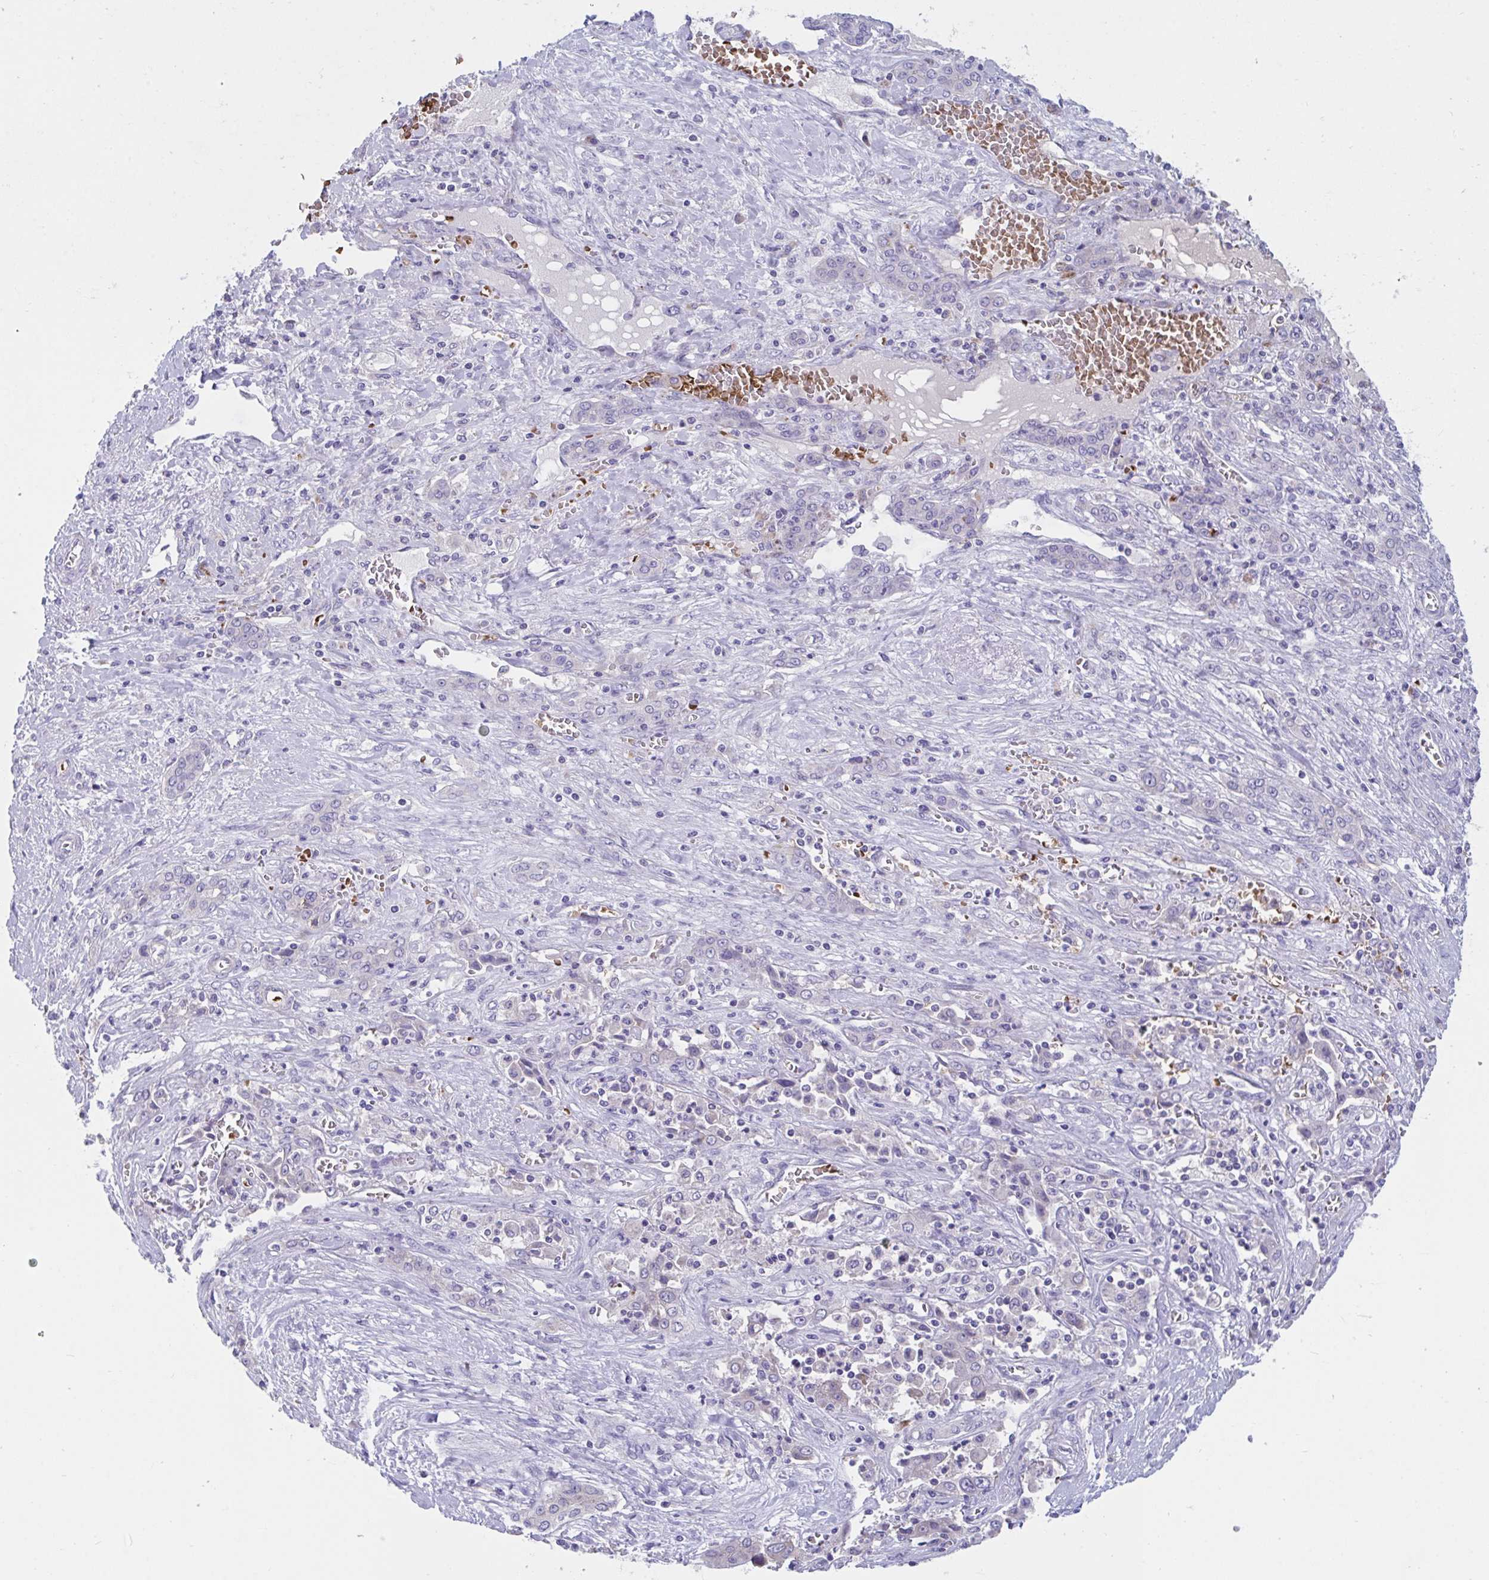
{"staining": {"intensity": "negative", "quantity": "none", "location": "none"}, "tissue": "liver cancer", "cell_type": "Tumor cells", "image_type": "cancer", "snomed": [{"axis": "morphology", "description": "Cholangiocarcinoma"}, {"axis": "topography", "description": "Liver"}], "caption": "This photomicrograph is of liver cancer stained with immunohistochemistry to label a protein in brown with the nuclei are counter-stained blue. There is no positivity in tumor cells. Brightfield microscopy of immunohistochemistry stained with DAB (3,3'-diaminobenzidine) (brown) and hematoxylin (blue), captured at high magnification.", "gene": "TTC30B", "patient": {"sex": "female", "age": 52}}